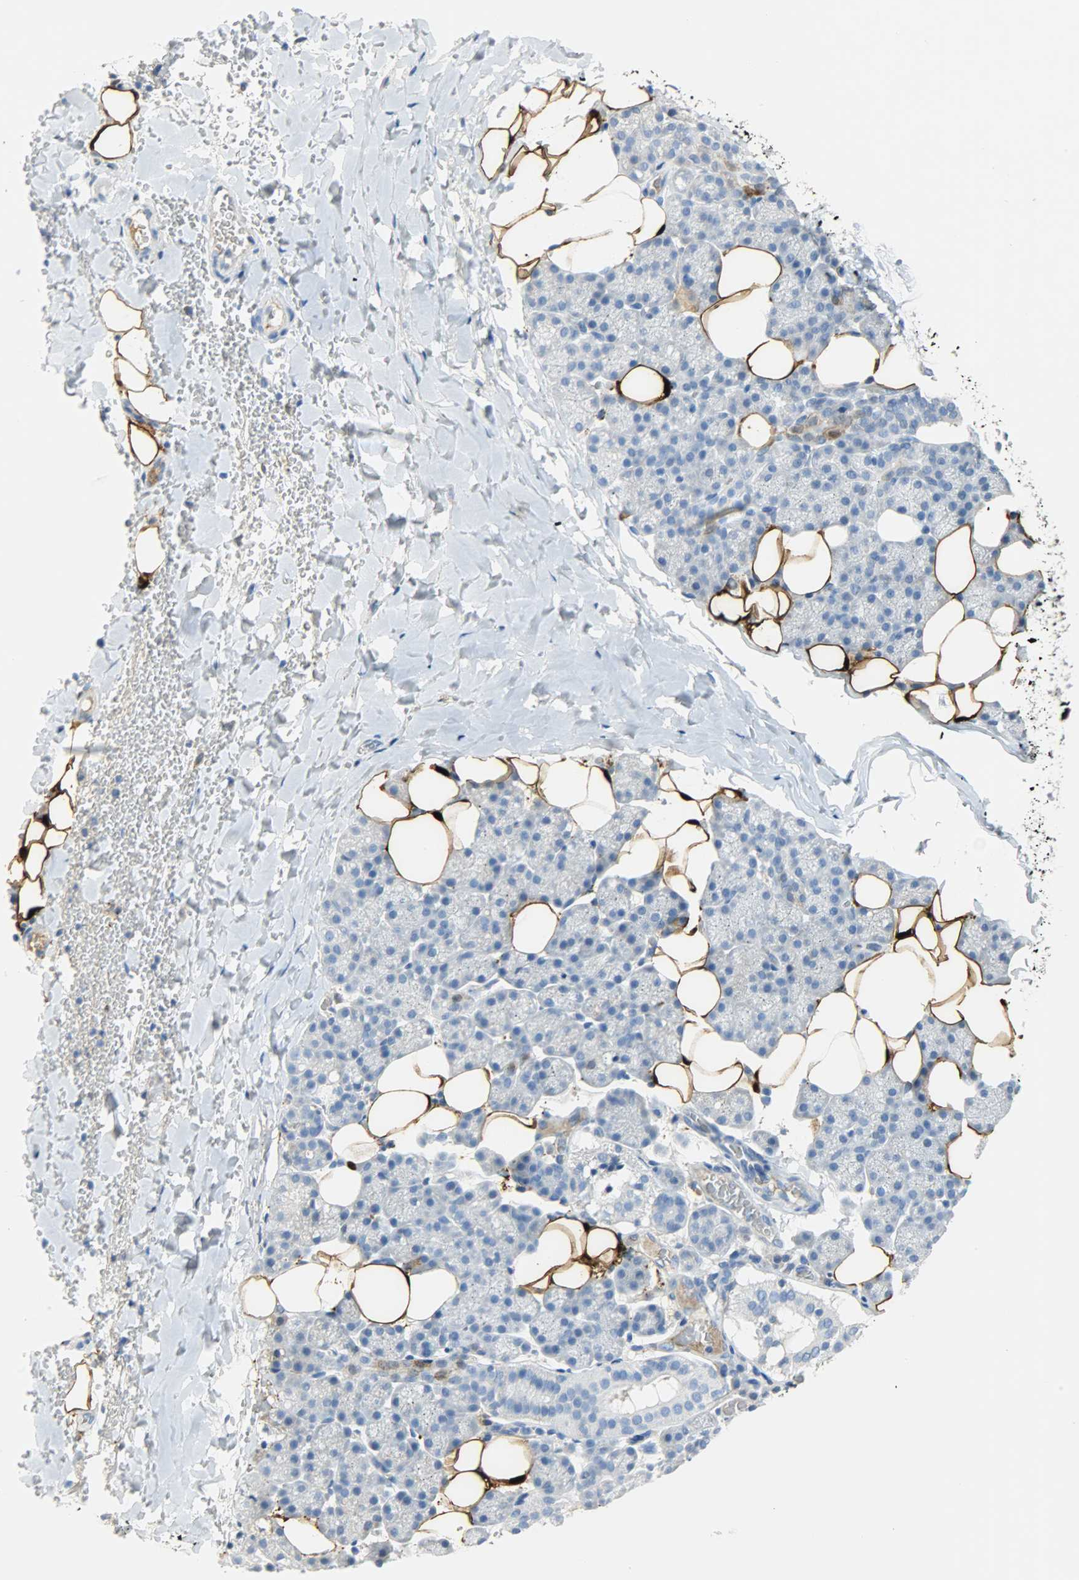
{"staining": {"intensity": "negative", "quantity": "none", "location": "none"}, "tissue": "salivary gland", "cell_type": "Glandular cells", "image_type": "normal", "snomed": [{"axis": "morphology", "description": "Normal tissue, NOS"}, {"axis": "topography", "description": "Lymph node"}, {"axis": "topography", "description": "Salivary gland"}], "caption": "The micrograph demonstrates no staining of glandular cells in unremarkable salivary gland. (DAB (3,3'-diaminobenzidine) IHC visualized using brightfield microscopy, high magnification).", "gene": "CA3", "patient": {"sex": "male", "age": 8}}